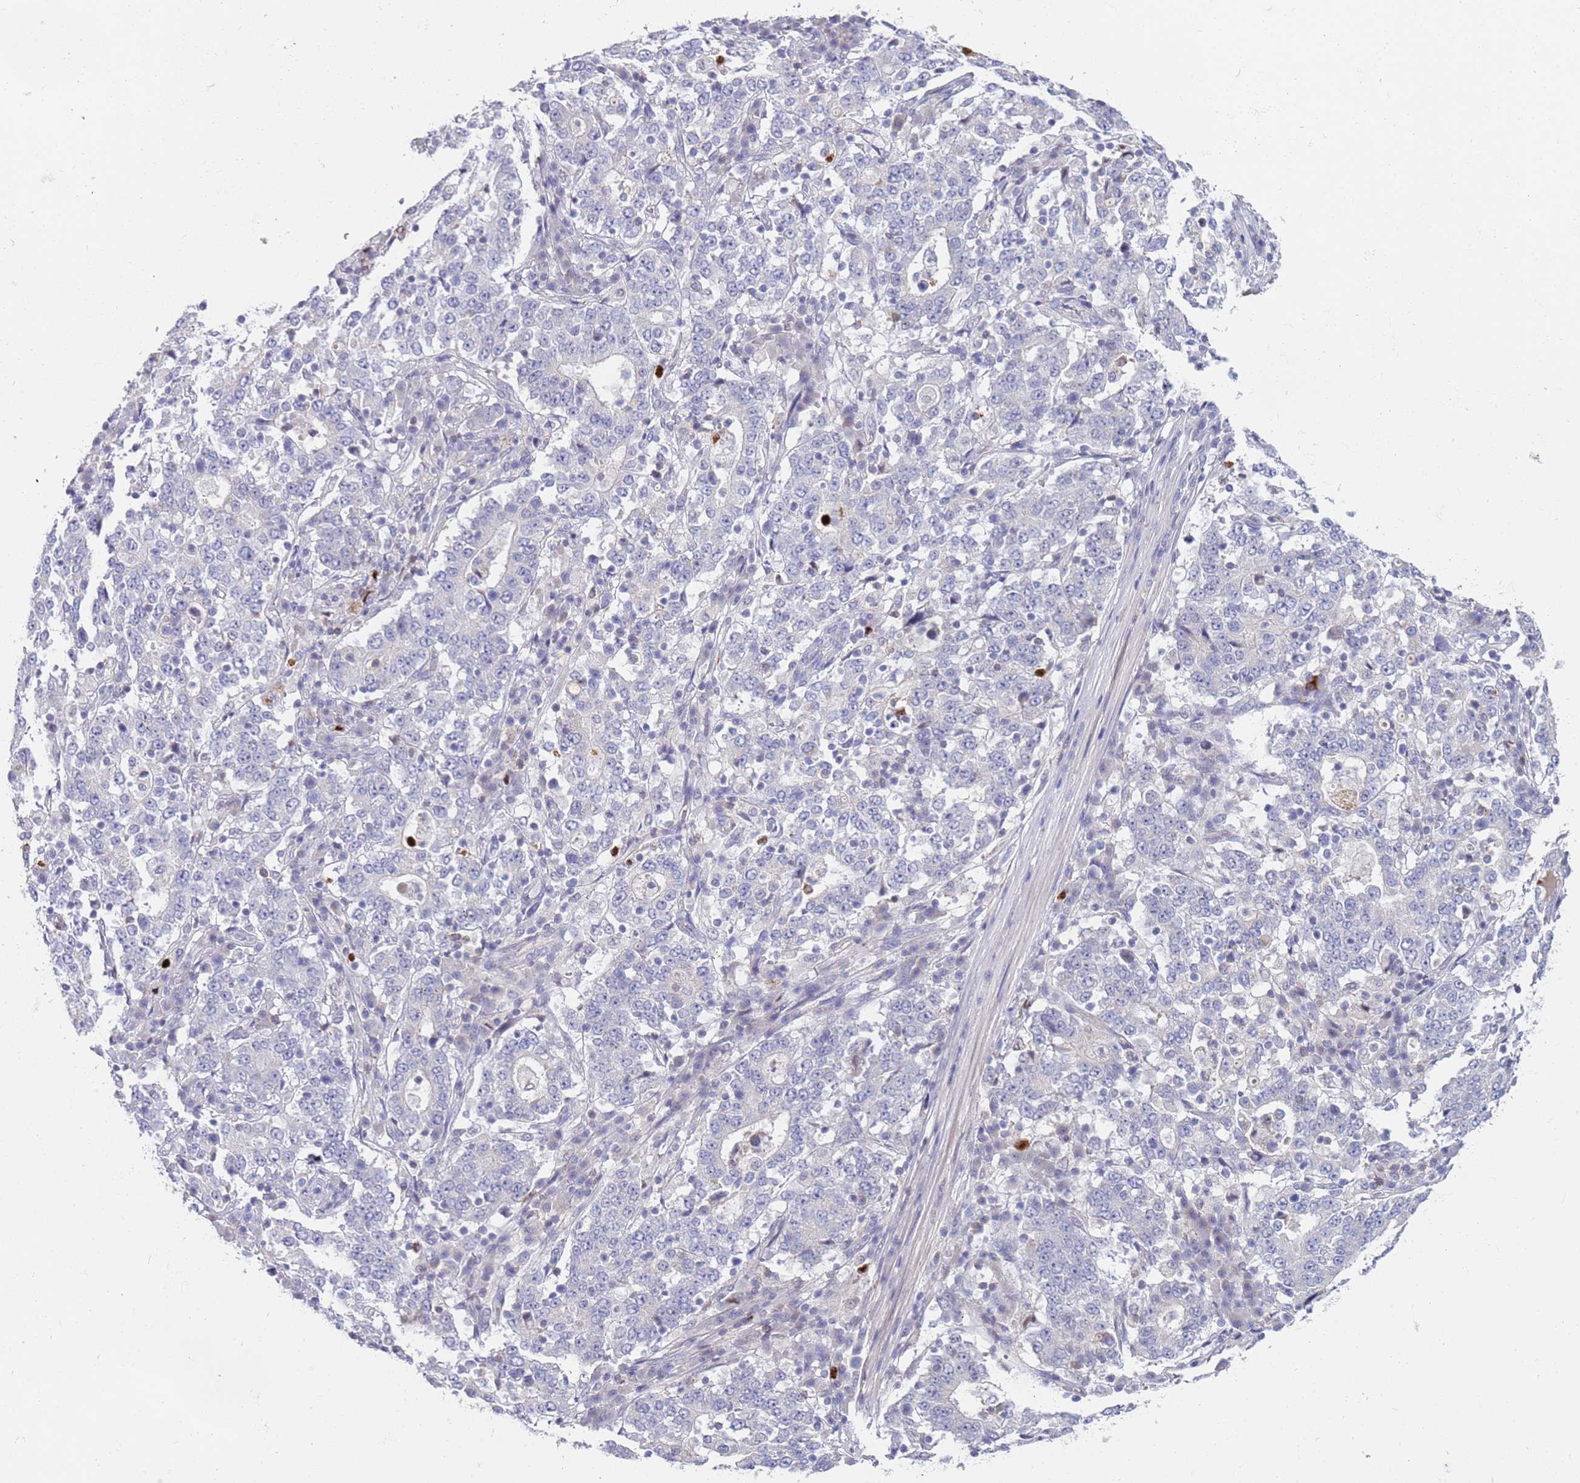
{"staining": {"intensity": "negative", "quantity": "none", "location": "none"}, "tissue": "stomach cancer", "cell_type": "Tumor cells", "image_type": "cancer", "snomed": [{"axis": "morphology", "description": "Adenocarcinoma, NOS"}, {"axis": "topography", "description": "Stomach"}], "caption": "The photomicrograph exhibits no staining of tumor cells in adenocarcinoma (stomach).", "gene": "STK25", "patient": {"sex": "male", "age": 59}}